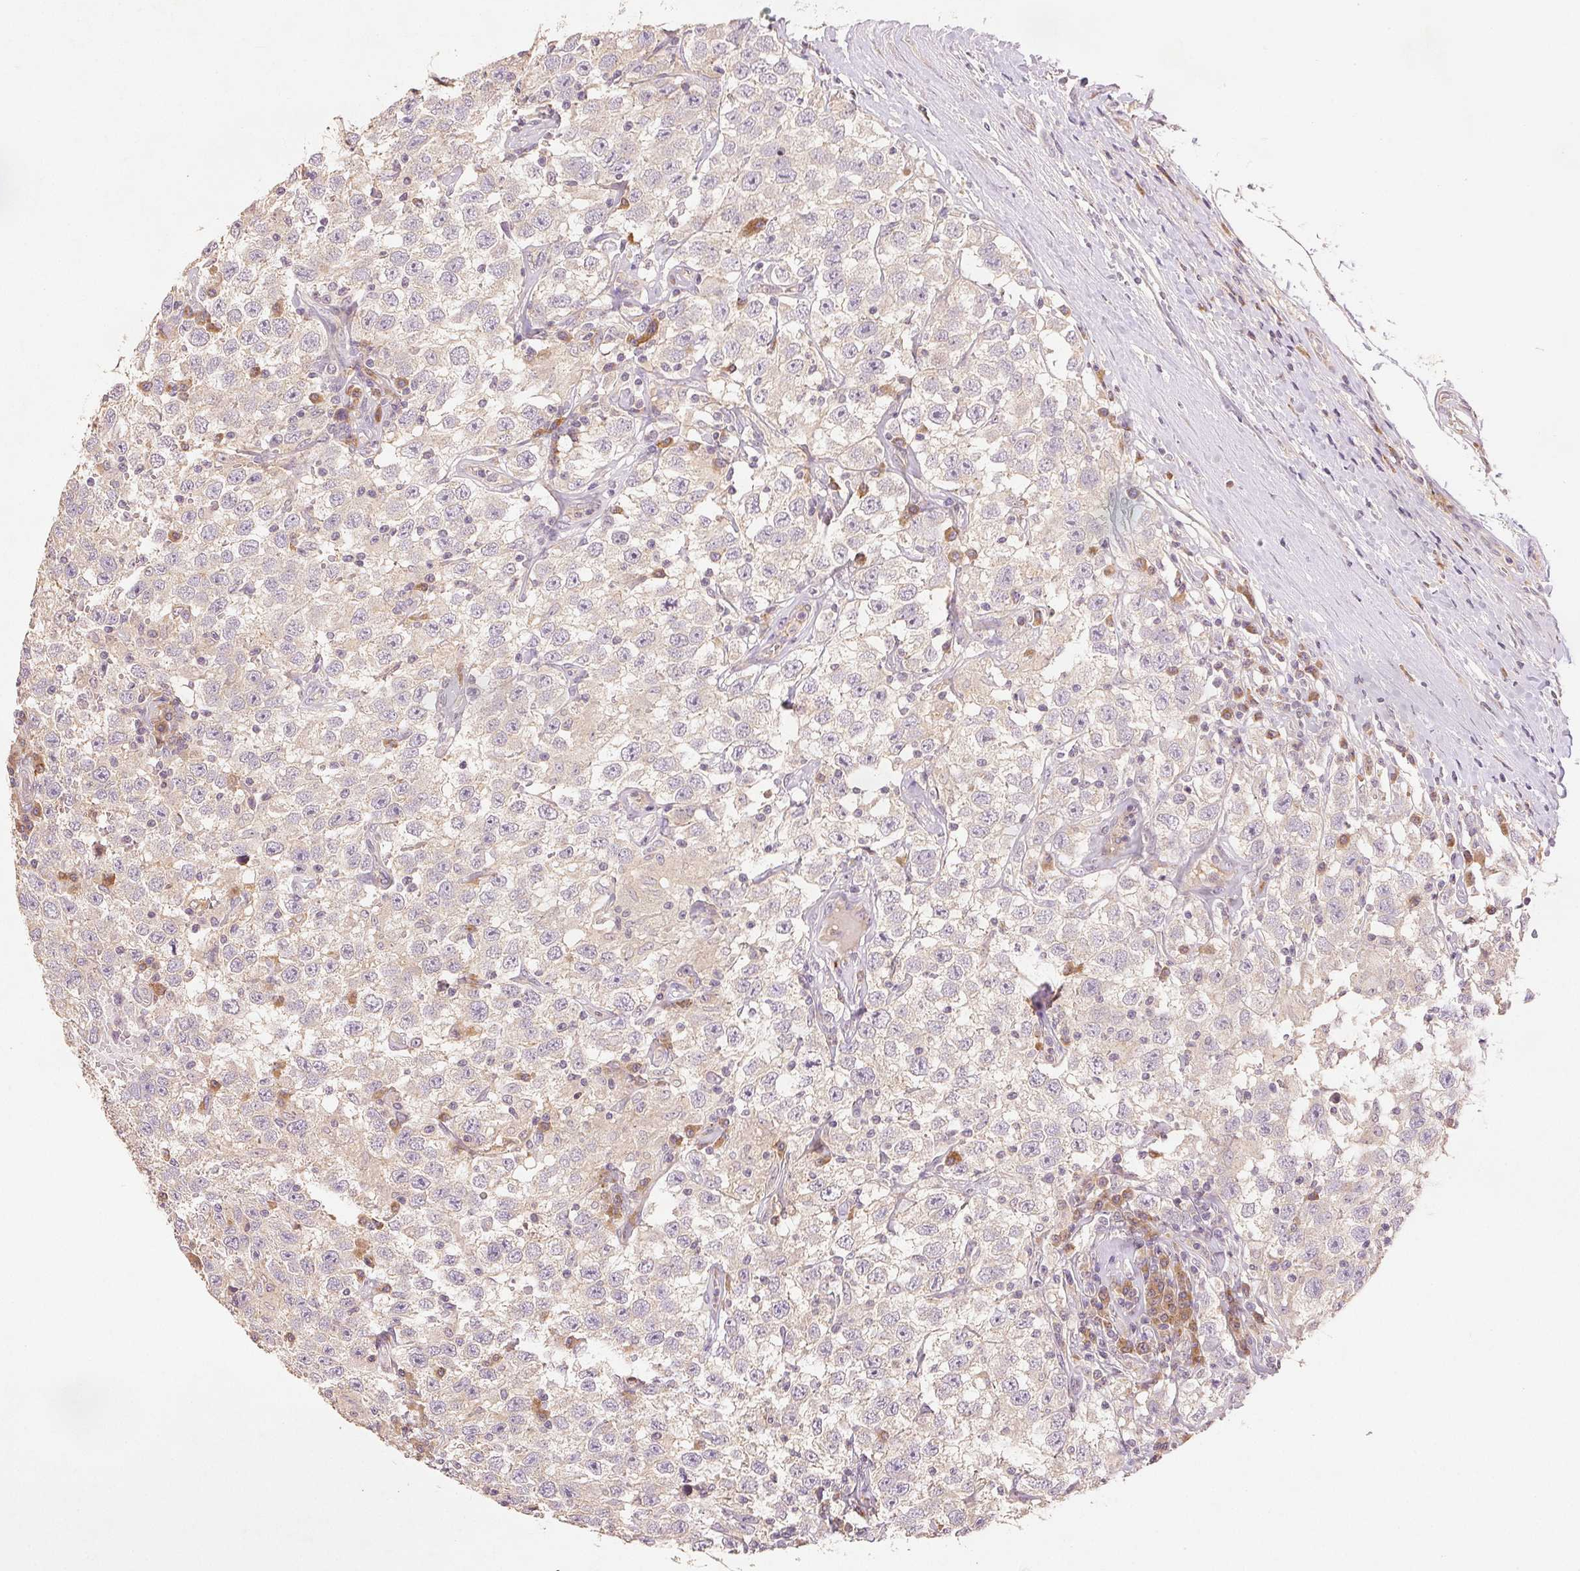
{"staining": {"intensity": "weak", "quantity": "25%-75%", "location": "cytoplasmic/membranous"}, "tissue": "testis cancer", "cell_type": "Tumor cells", "image_type": "cancer", "snomed": [{"axis": "morphology", "description": "Seminoma, NOS"}, {"axis": "topography", "description": "Testis"}], "caption": "Immunohistochemistry staining of seminoma (testis), which reveals low levels of weak cytoplasmic/membranous staining in approximately 25%-75% of tumor cells indicating weak cytoplasmic/membranous protein positivity. The staining was performed using DAB (brown) for protein detection and nuclei were counterstained in hematoxylin (blue).", "gene": "YIF1B", "patient": {"sex": "male", "age": 41}}